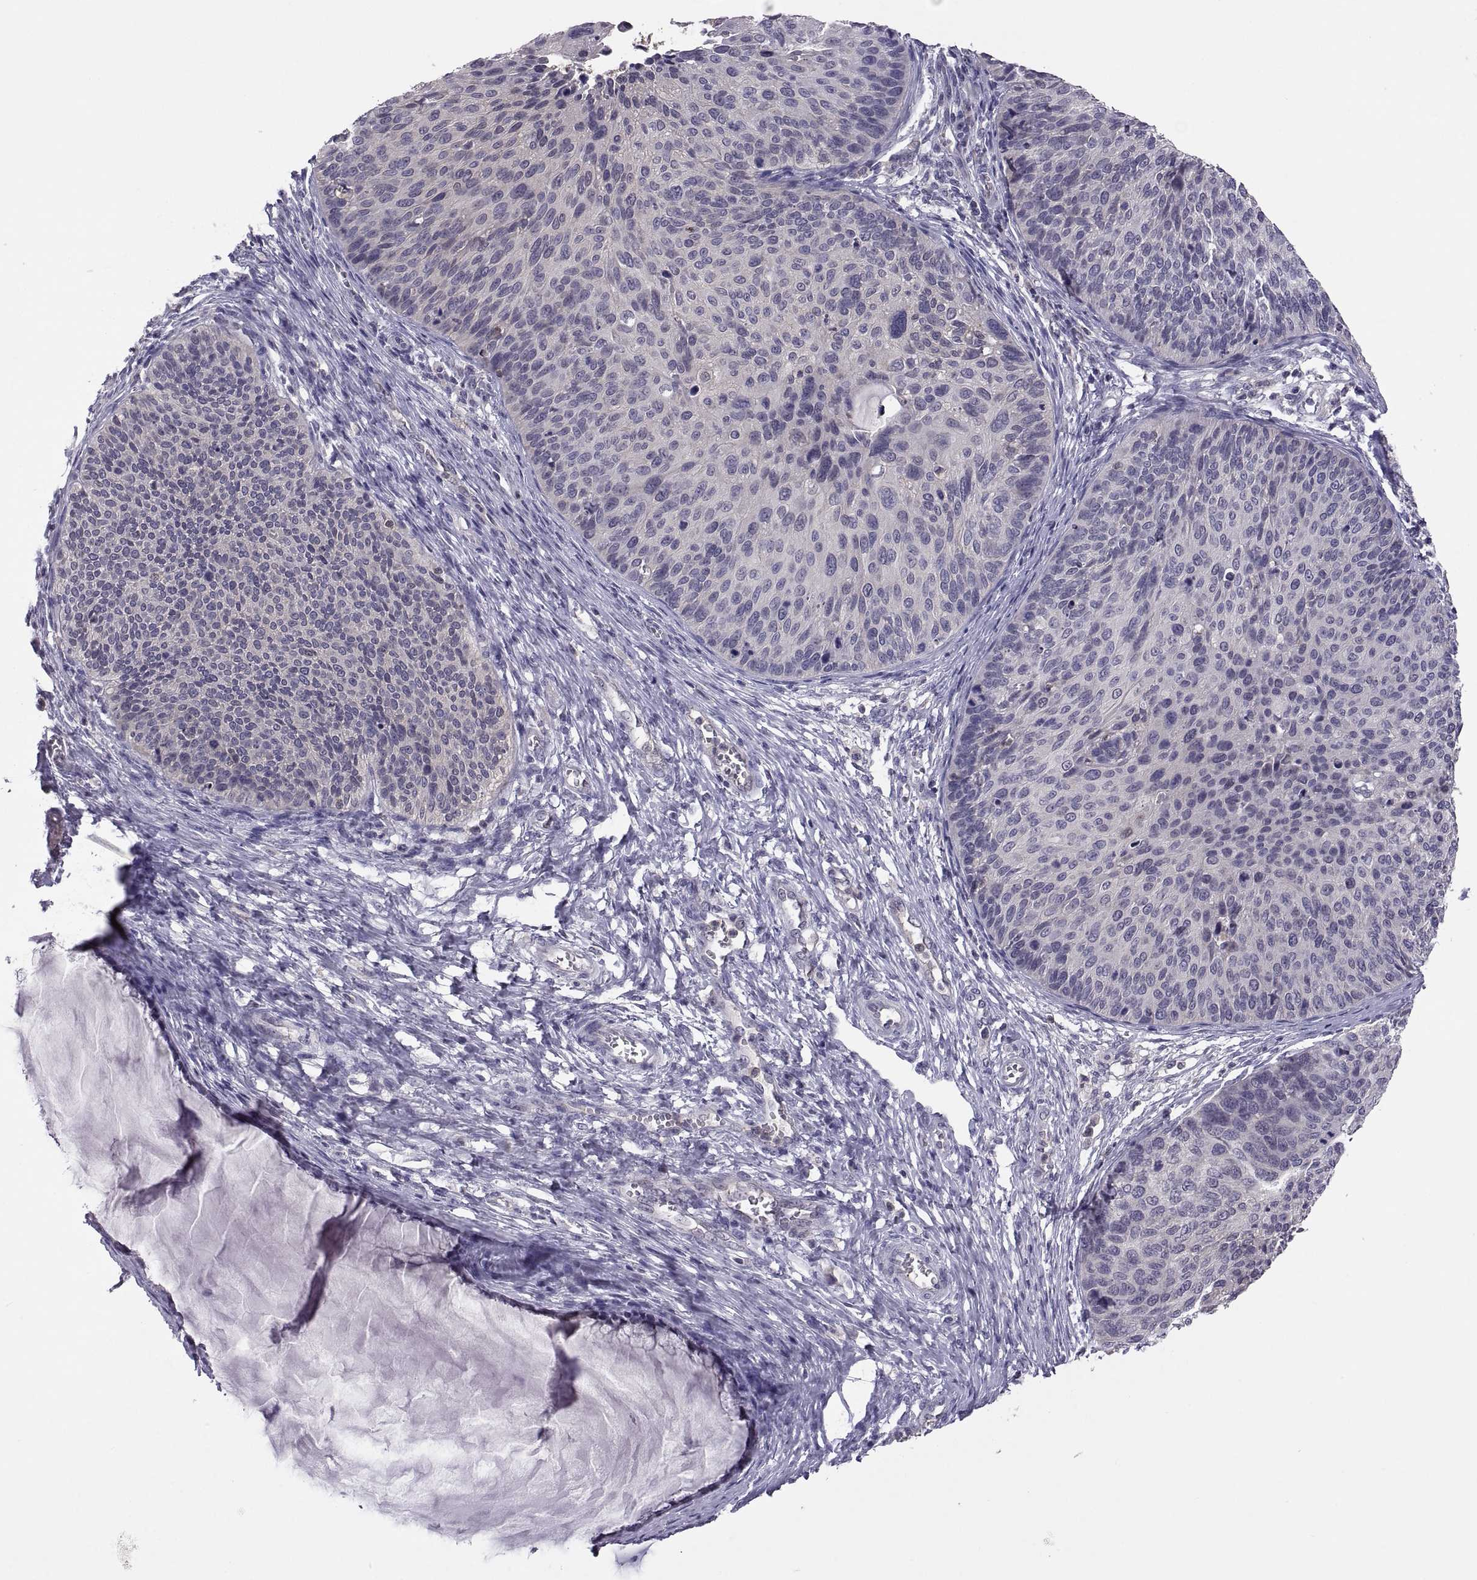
{"staining": {"intensity": "negative", "quantity": "none", "location": "none"}, "tissue": "cervical cancer", "cell_type": "Tumor cells", "image_type": "cancer", "snomed": [{"axis": "morphology", "description": "Squamous cell carcinoma, NOS"}, {"axis": "topography", "description": "Cervix"}], "caption": "The histopathology image exhibits no significant staining in tumor cells of cervical cancer (squamous cell carcinoma).", "gene": "FGF9", "patient": {"sex": "female", "age": 36}}